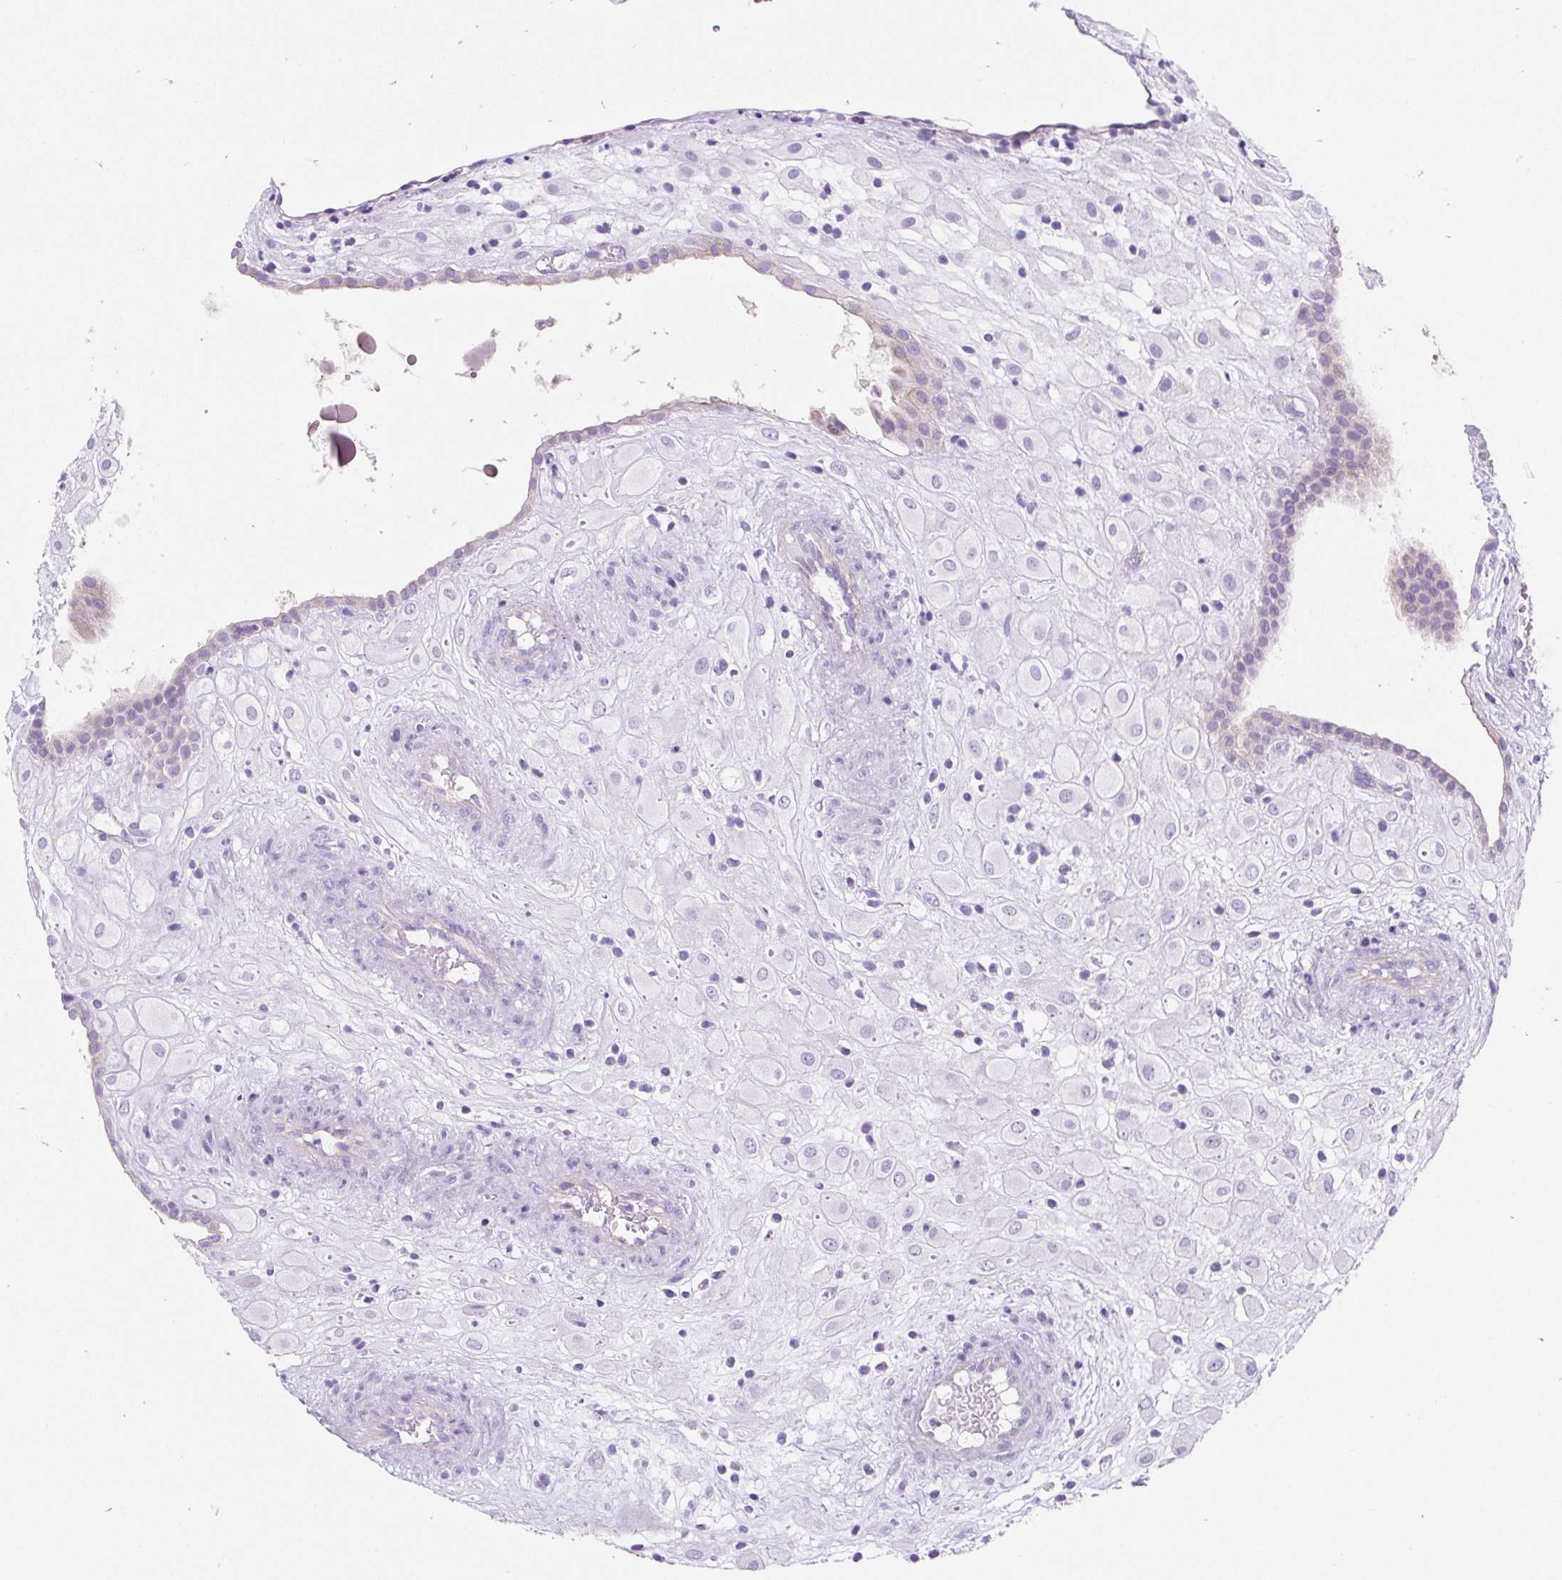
{"staining": {"intensity": "negative", "quantity": "none", "location": "none"}, "tissue": "placenta", "cell_type": "Decidual cells", "image_type": "normal", "snomed": [{"axis": "morphology", "description": "Normal tissue, NOS"}, {"axis": "topography", "description": "Placenta"}], "caption": "This is an immunohistochemistry (IHC) histopathology image of unremarkable human placenta. There is no expression in decidual cells.", "gene": "BCAS1", "patient": {"sex": "female", "age": 24}}